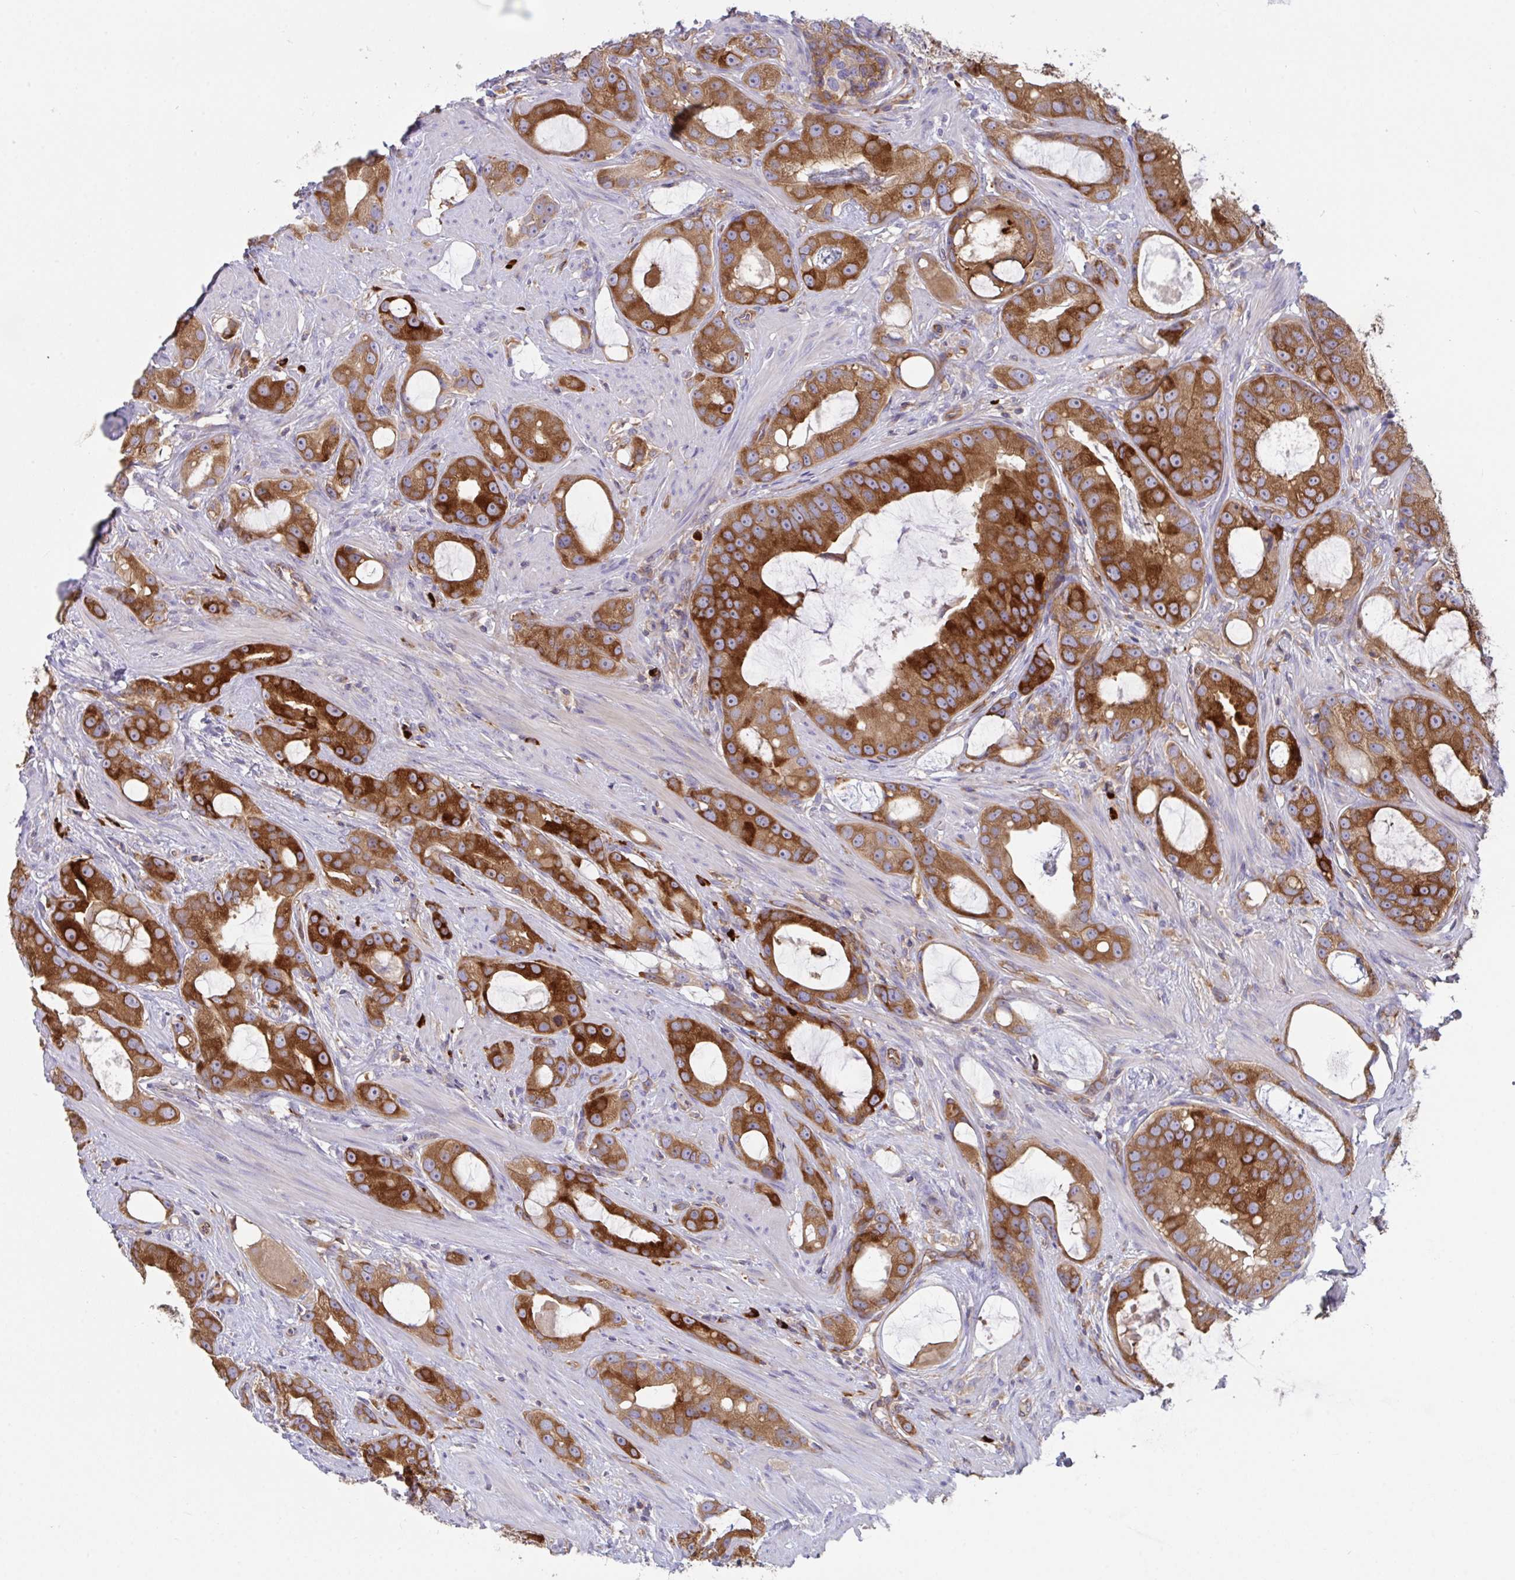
{"staining": {"intensity": "strong", "quantity": ">75%", "location": "cytoplasmic/membranous"}, "tissue": "prostate cancer", "cell_type": "Tumor cells", "image_type": "cancer", "snomed": [{"axis": "morphology", "description": "Adenocarcinoma, High grade"}, {"axis": "topography", "description": "Prostate"}], "caption": "Immunohistochemical staining of adenocarcinoma (high-grade) (prostate) exhibits high levels of strong cytoplasmic/membranous protein expression in approximately >75% of tumor cells.", "gene": "YARS2", "patient": {"sex": "male", "age": 65}}